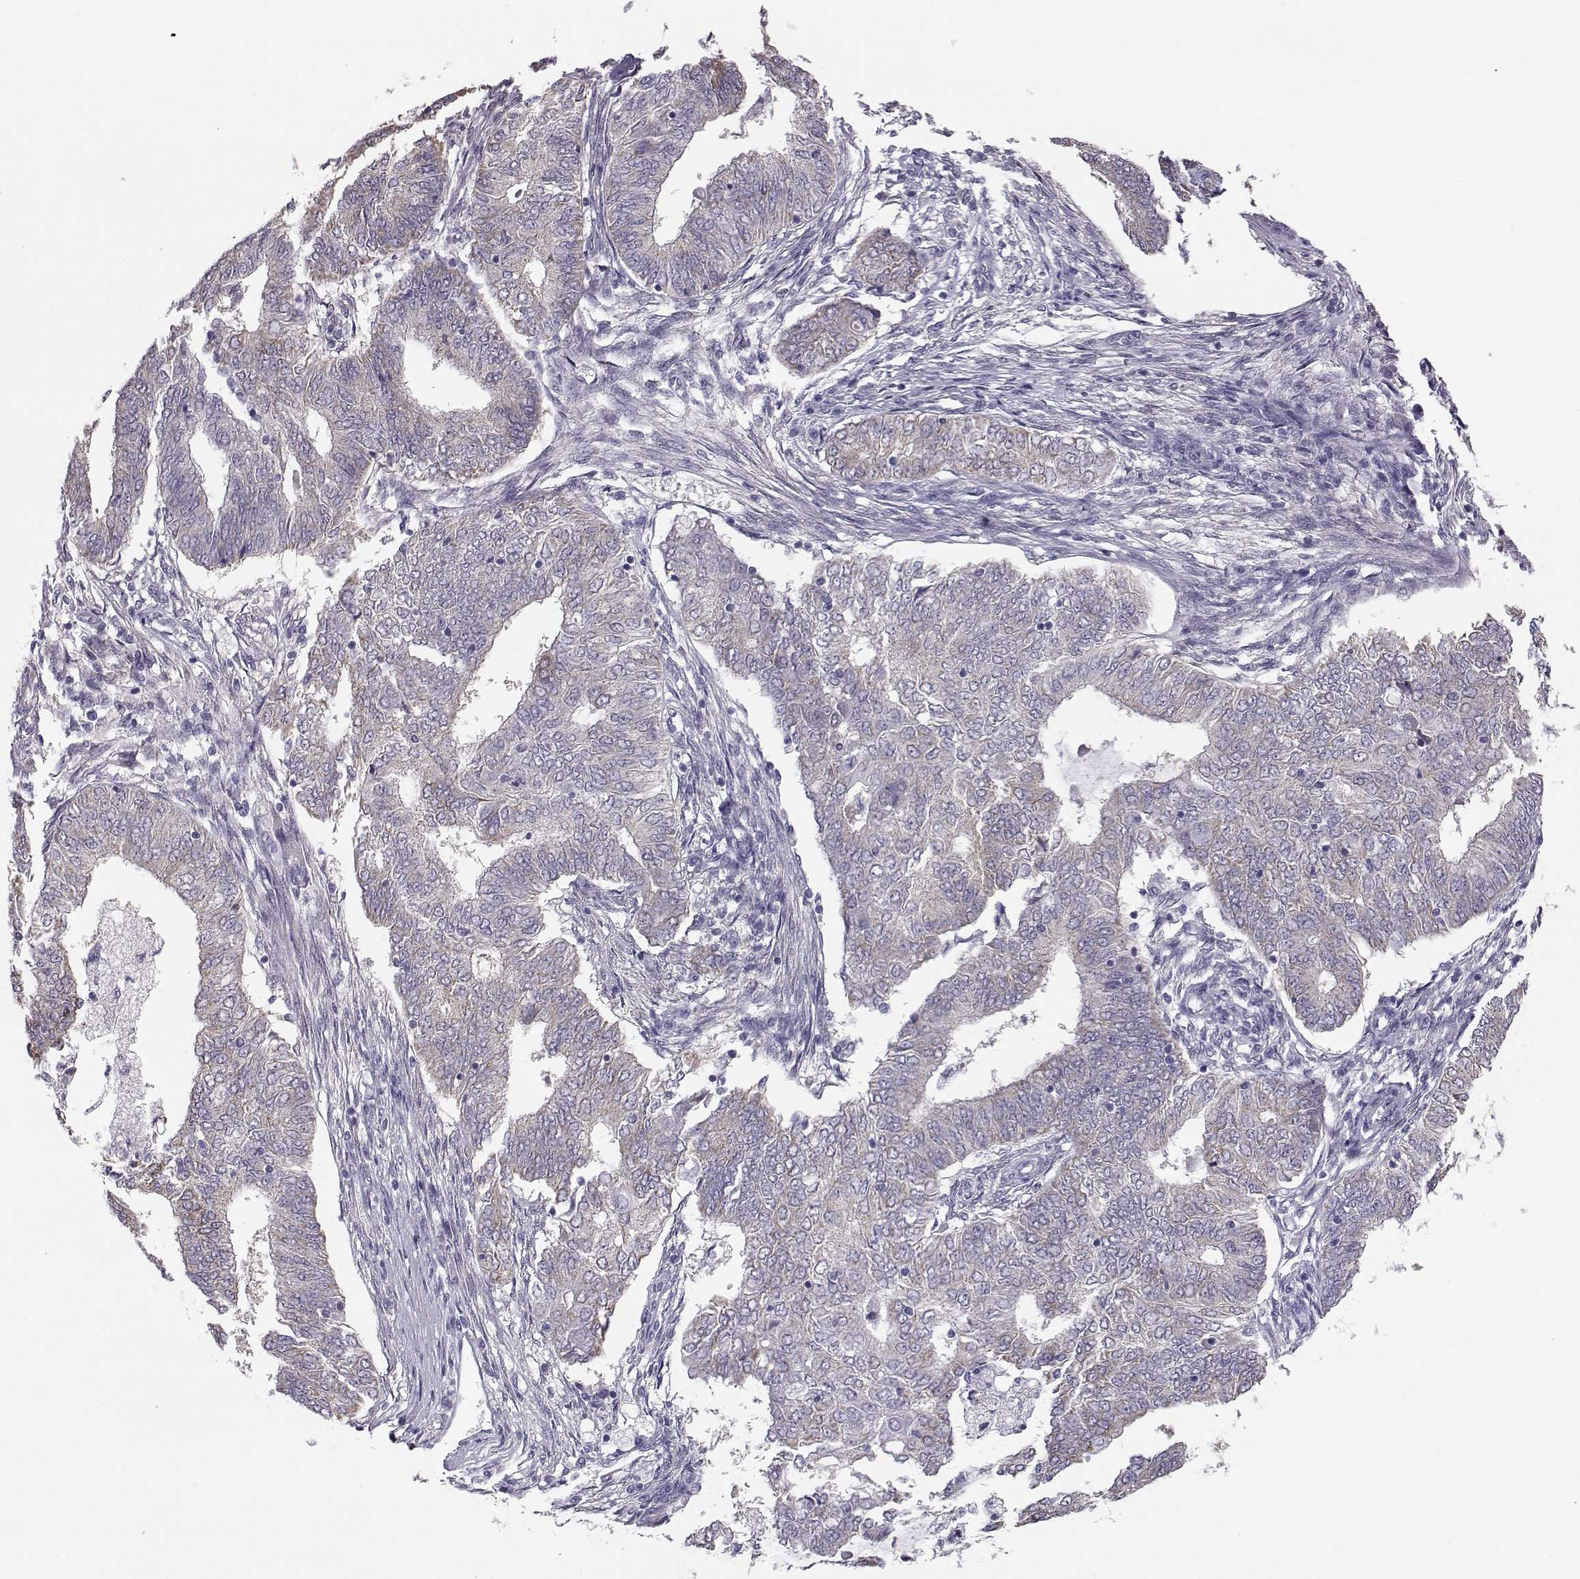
{"staining": {"intensity": "negative", "quantity": "none", "location": "none"}, "tissue": "endometrial cancer", "cell_type": "Tumor cells", "image_type": "cancer", "snomed": [{"axis": "morphology", "description": "Adenocarcinoma, NOS"}, {"axis": "topography", "description": "Endometrium"}], "caption": "Tumor cells show no significant positivity in adenocarcinoma (endometrial).", "gene": "KCNMB4", "patient": {"sex": "female", "age": 62}}